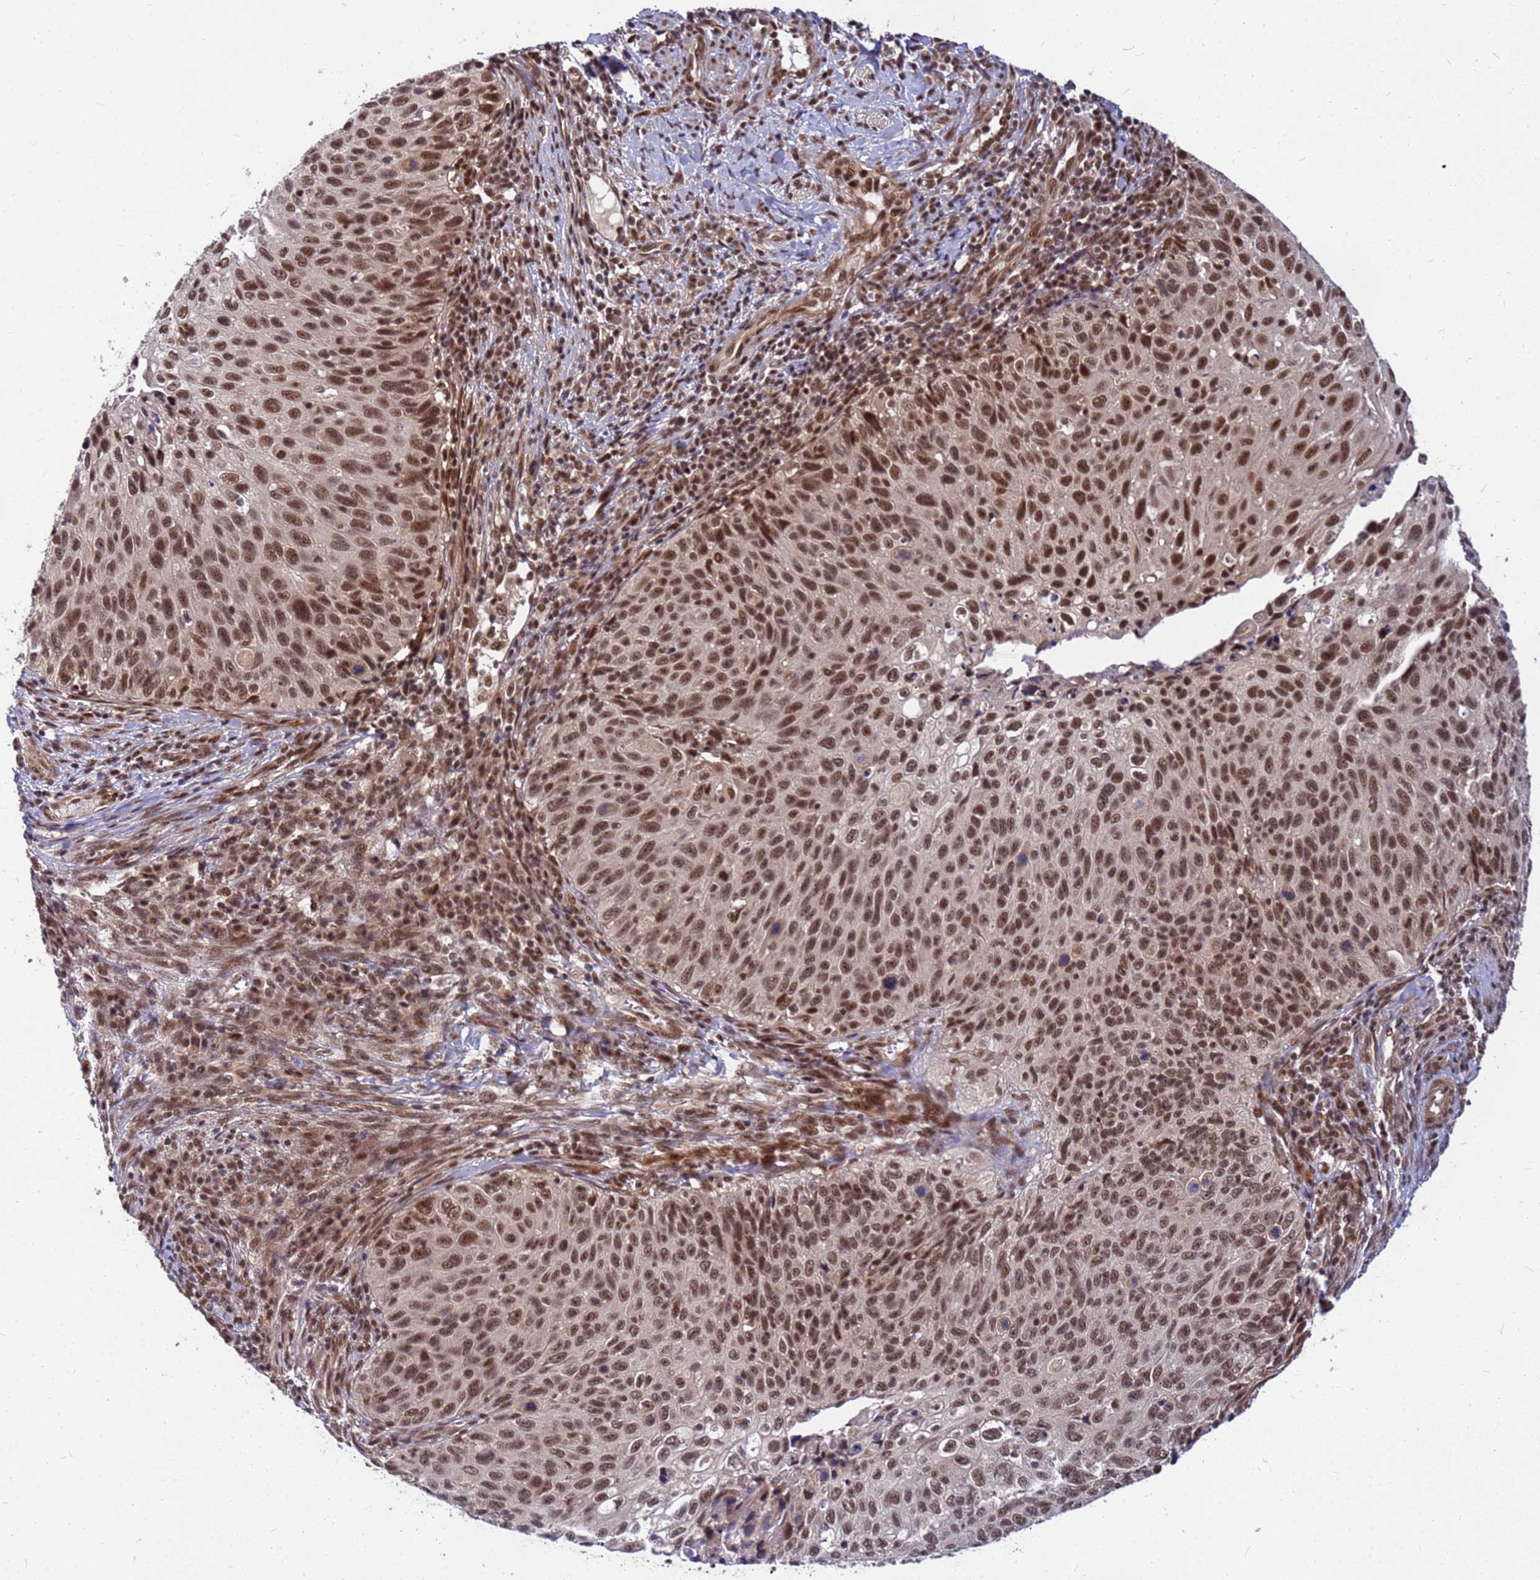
{"staining": {"intensity": "strong", "quantity": ">75%", "location": "nuclear"}, "tissue": "cervical cancer", "cell_type": "Tumor cells", "image_type": "cancer", "snomed": [{"axis": "morphology", "description": "Squamous cell carcinoma, NOS"}, {"axis": "topography", "description": "Cervix"}], "caption": "High-power microscopy captured an immunohistochemistry (IHC) image of cervical cancer (squamous cell carcinoma), revealing strong nuclear positivity in approximately >75% of tumor cells.", "gene": "NCBP2", "patient": {"sex": "female", "age": 70}}